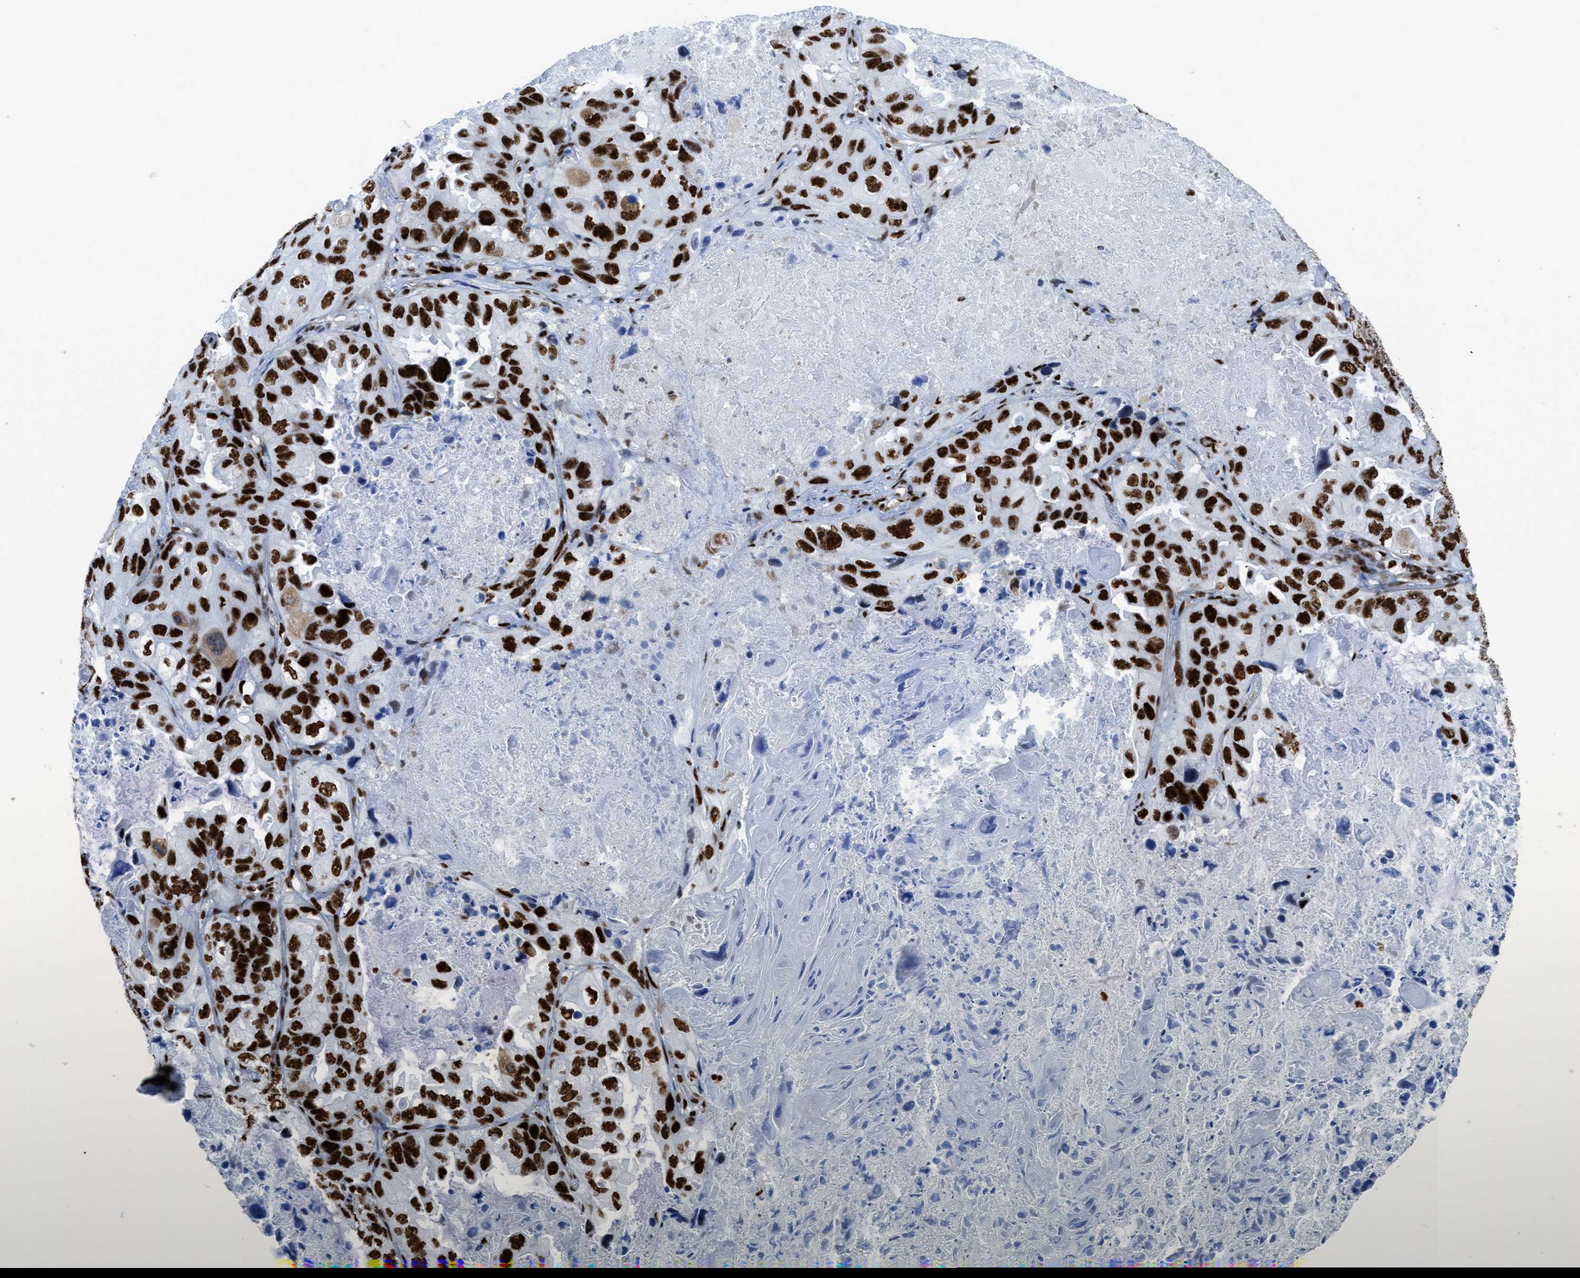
{"staining": {"intensity": "strong", "quantity": ">75%", "location": "nuclear"}, "tissue": "lung cancer", "cell_type": "Tumor cells", "image_type": "cancer", "snomed": [{"axis": "morphology", "description": "Squamous cell carcinoma, NOS"}, {"axis": "topography", "description": "Lung"}], "caption": "High-power microscopy captured an immunohistochemistry (IHC) micrograph of lung cancer (squamous cell carcinoma), revealing strong nuclear positivity in approximately >75% of tumor cells.", "gene": "ZNF207", "patient": {"sex": "female", "age": 73}}